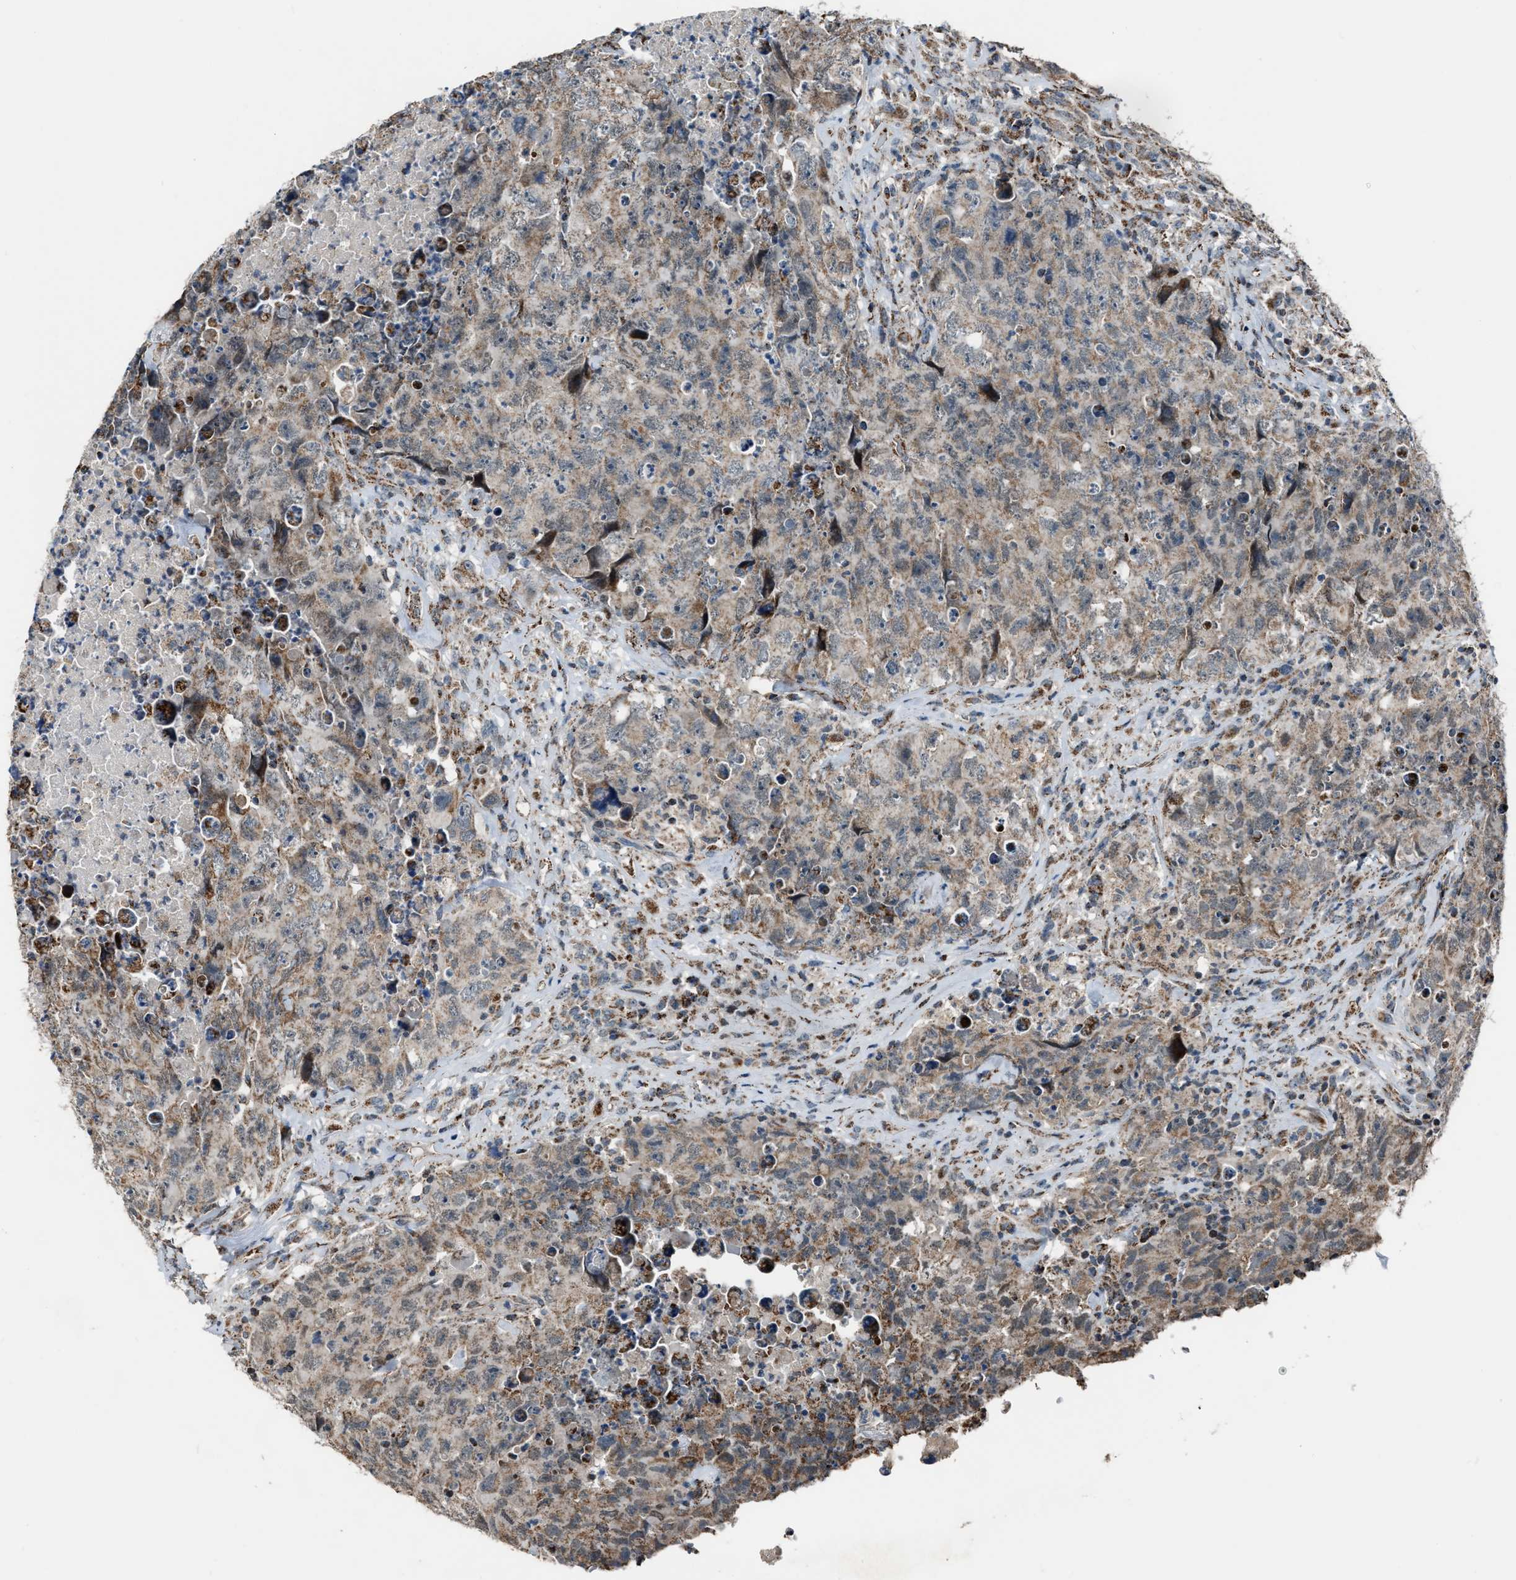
{"staining": {"intensity": "weak", "quantity": ">75%", "location": "cytoplasmic/membranous"}, "tissue": "testis cancer", "cell_type": "Tumor cells", "image_type": "cancer", "snomed": [{"axis": "morphology", "description": "Carcinoma, Embryonal, NOS"}, {"axis": "topography", "description": "Testis"}], "caption": "High-magnification brightfield microscopy of embryonal carcinoma (testis) stained with DAB (brown) and counterstained with hematoxylin (blue). tumor cells exhibit weak cytoplasmic/membranous positivity is identified in about>75% of cells.", "gene": "CHN2", "patient": {"sex": "male", "age": 32}}